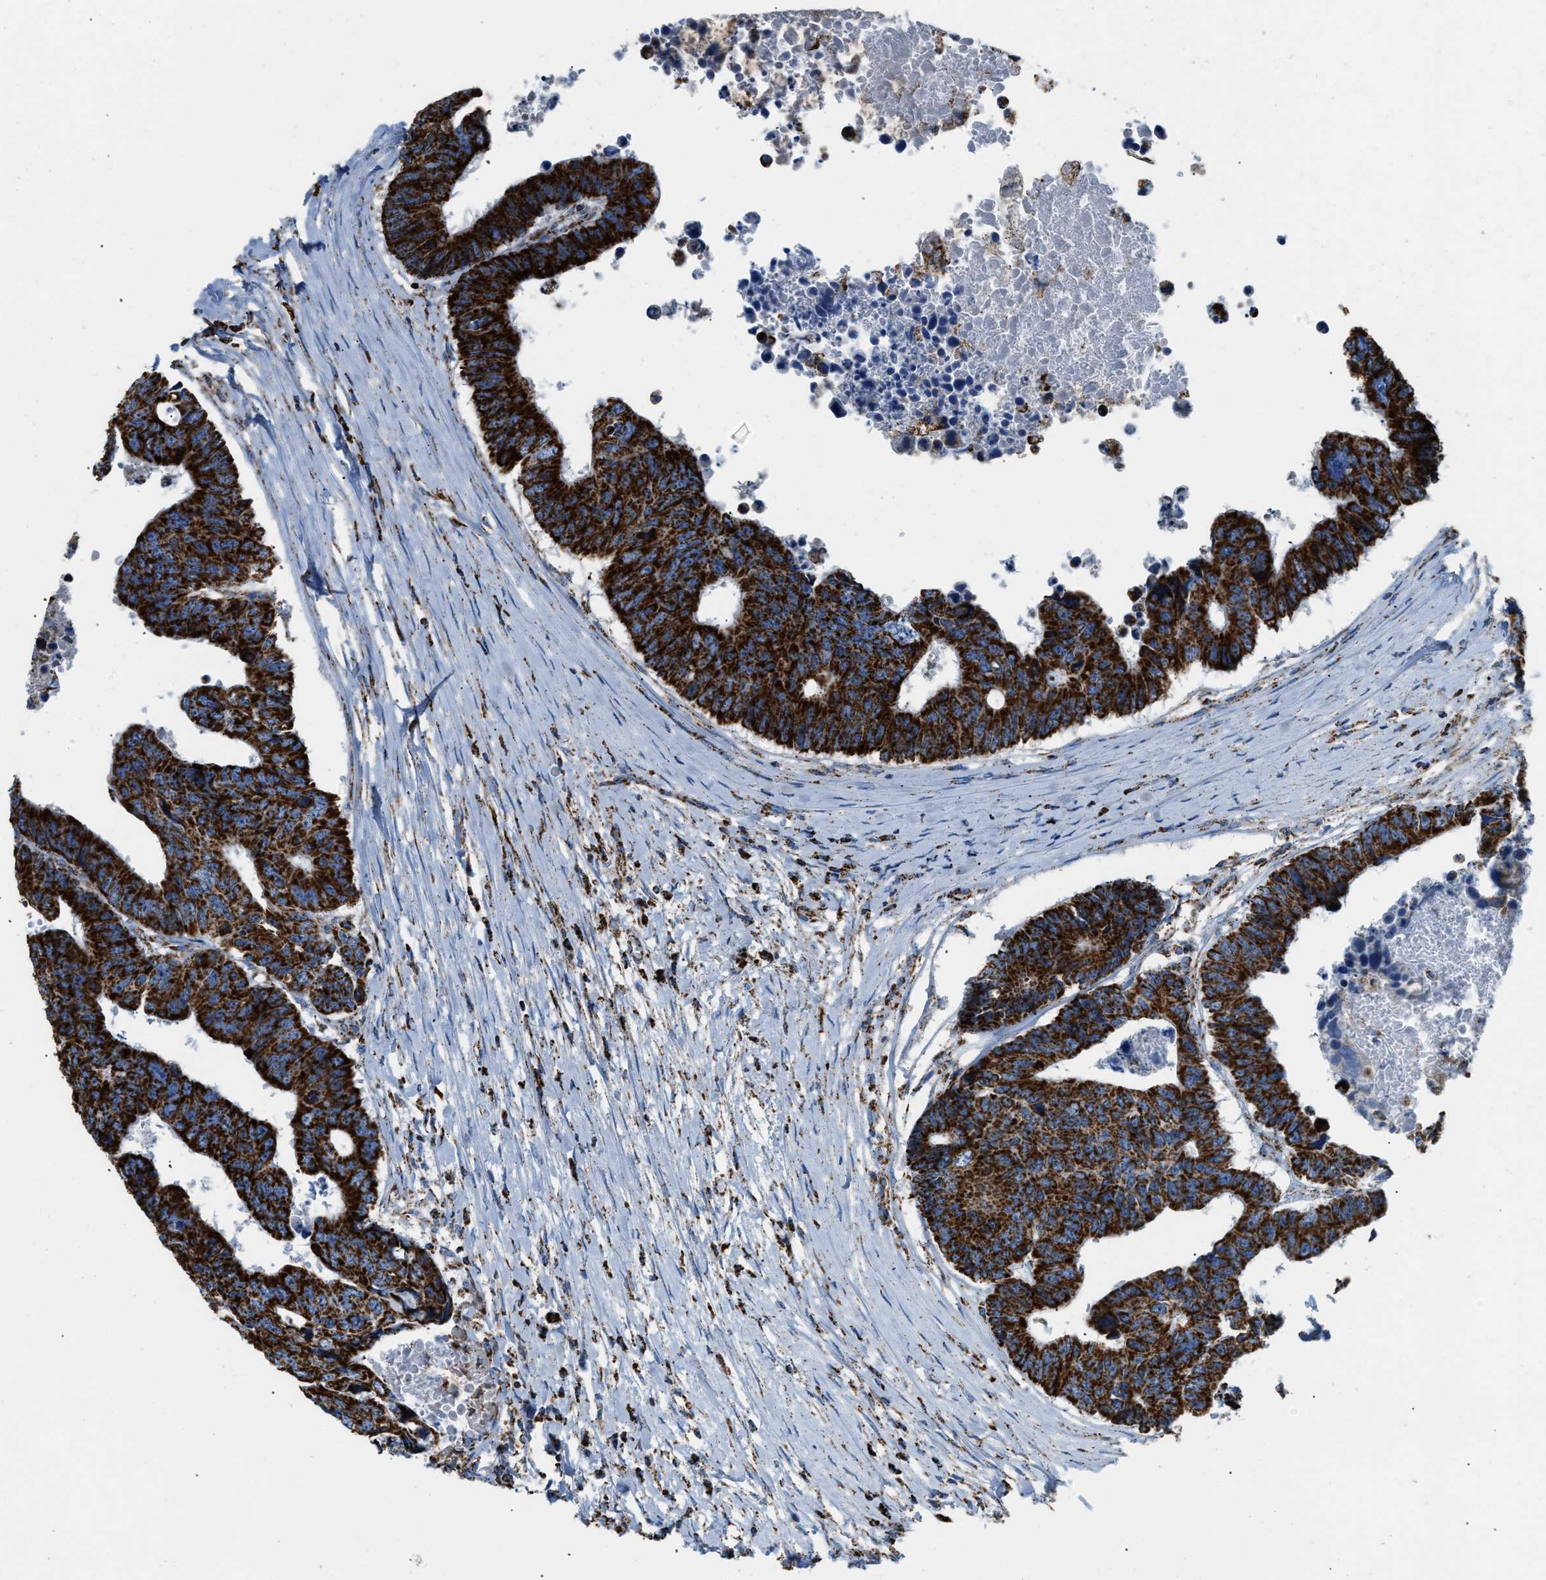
{"staining": {"intensity": "strong", "quantity": ">75%", "location": "cytoplasmic/membranous"}, "tissue": "colorectal cancer", "cell_type": "Tumor cells", "image_type": "cancer", "snomed": [{"axis": "morphology", "description": "Adenocarcinoma, NOS"}, {"axis": "topography", "description": "Rectum"}], "caption": "Protein staining of adenocarcinoma (colorectal) tissue displays strong cytoplasmic/membranous staining in approximately >75% of tumor cells. (brown staining indicates protein expression, while blue staining denotes nuclei).", "gene": "ETFB", "patient": {"sex": "male", "age": 84}}